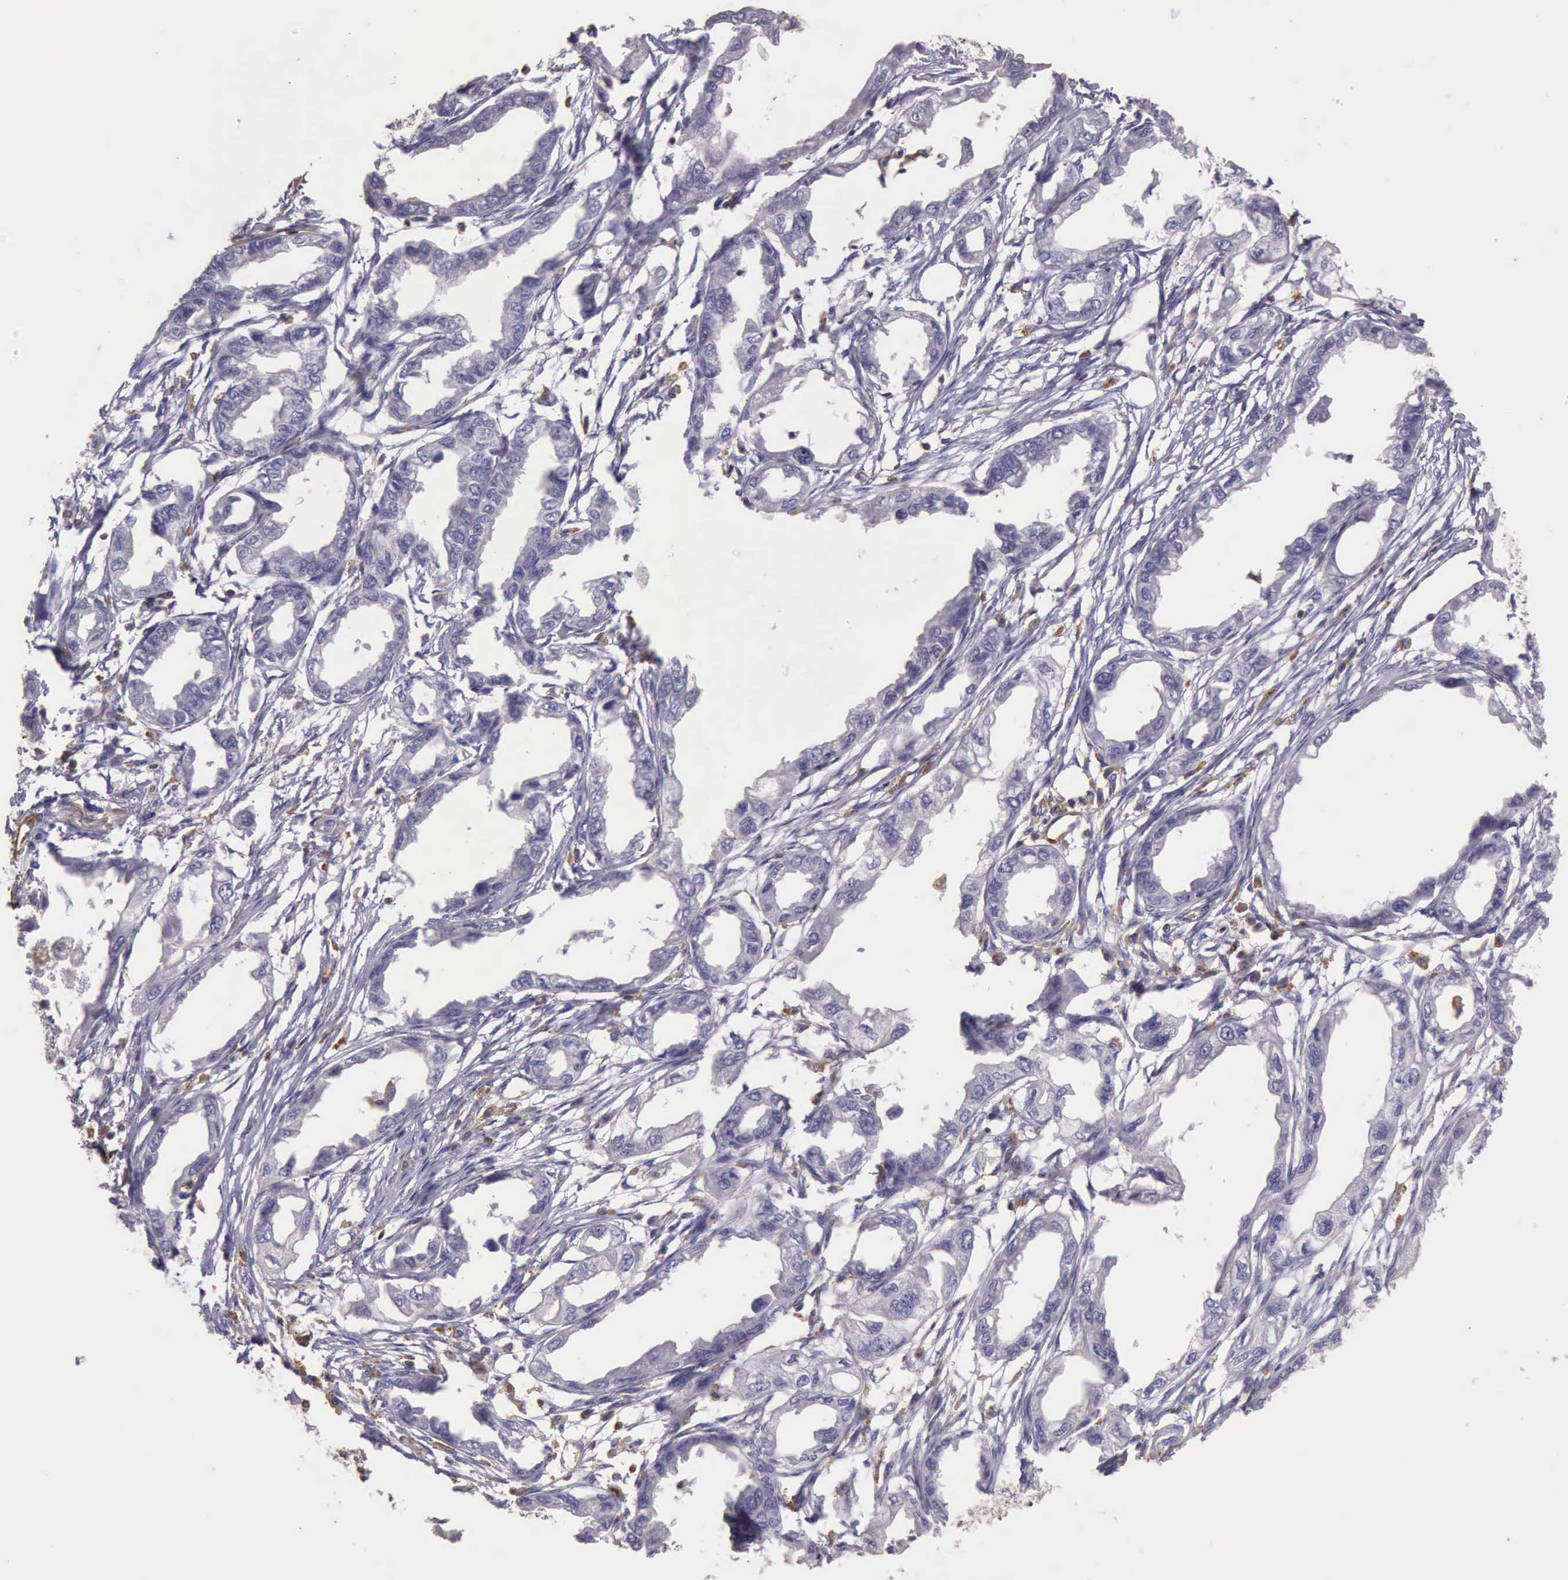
{"staining": {"intensity": "negative", "quantity": "none", "location": "none"}, "tissue": "endometrial cancer", "cell_type": "Tumor cells", "image_type": "cancer", "snomed": [{"axis": "morphology", "description": "Adenocarcinoma, NOS"}, {"axis": "topography", "description": "Endometrium"}], "caption": "This is an immunohistochemistry micrograph of human endometrial cancer. There is no positivity in tumor cells.", "gene": "ARHGAP4", "patient": {"sex": "female", "age": 67}}